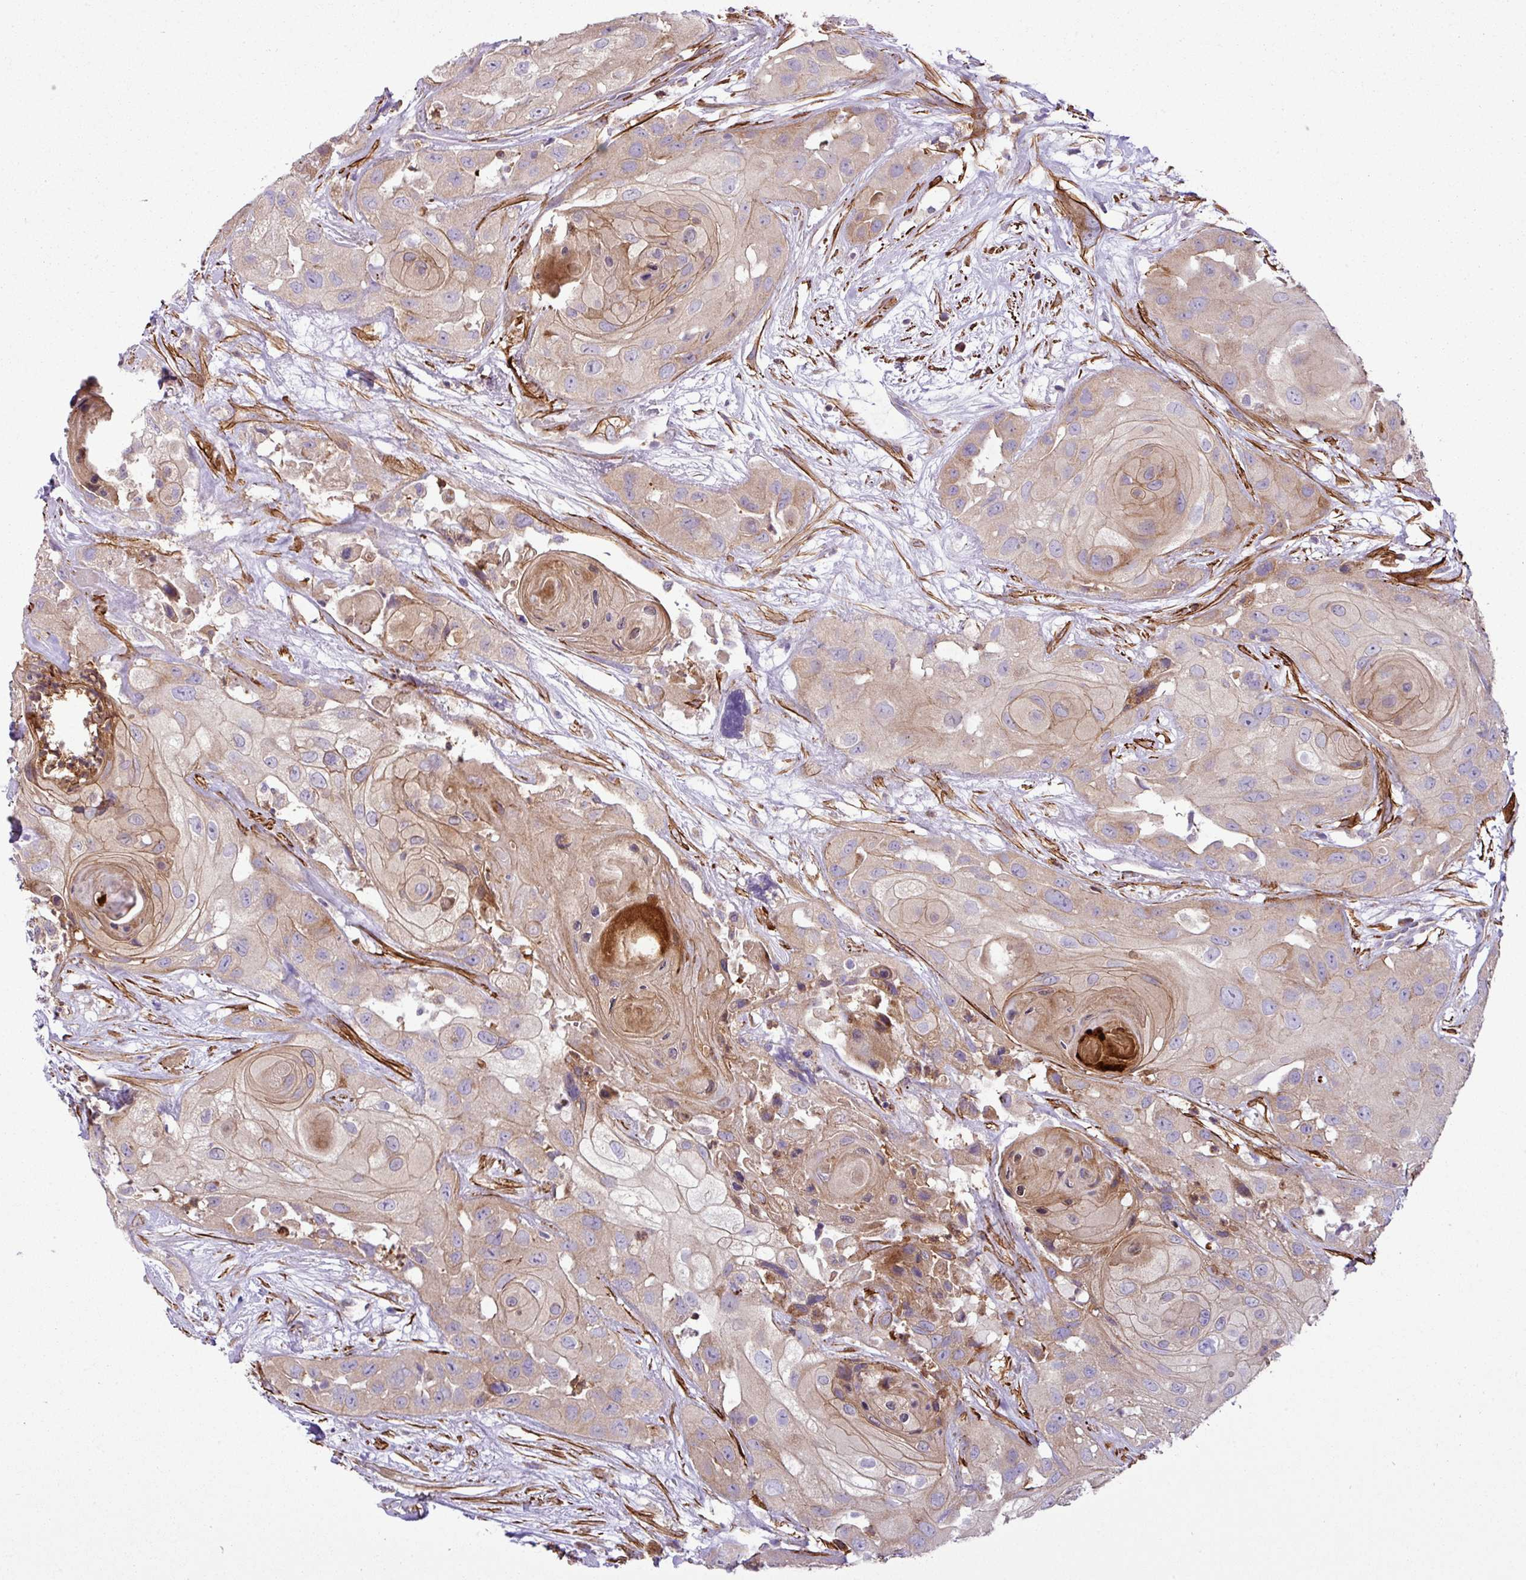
{"staining": {"intensity": "weak", "quantity": ">75%", "location": "cytoplasmic/membranous"}, "tissue": "head and neck cancer", "cell_type": "Tumor cells", "image_type": "cancer", "snomed": [{"axis": "morphology", "description": "Squamous cell carcinoma, NOS"}, {"axis": "topography", "description": "Head-Neck"}], "caption": "Human head and neck squamous cell carcinoma stained with a protein marker reveals weak staining in tumor cells.", "gene": "FAM47E", "patient": {"sex": "male", "age": 83}}